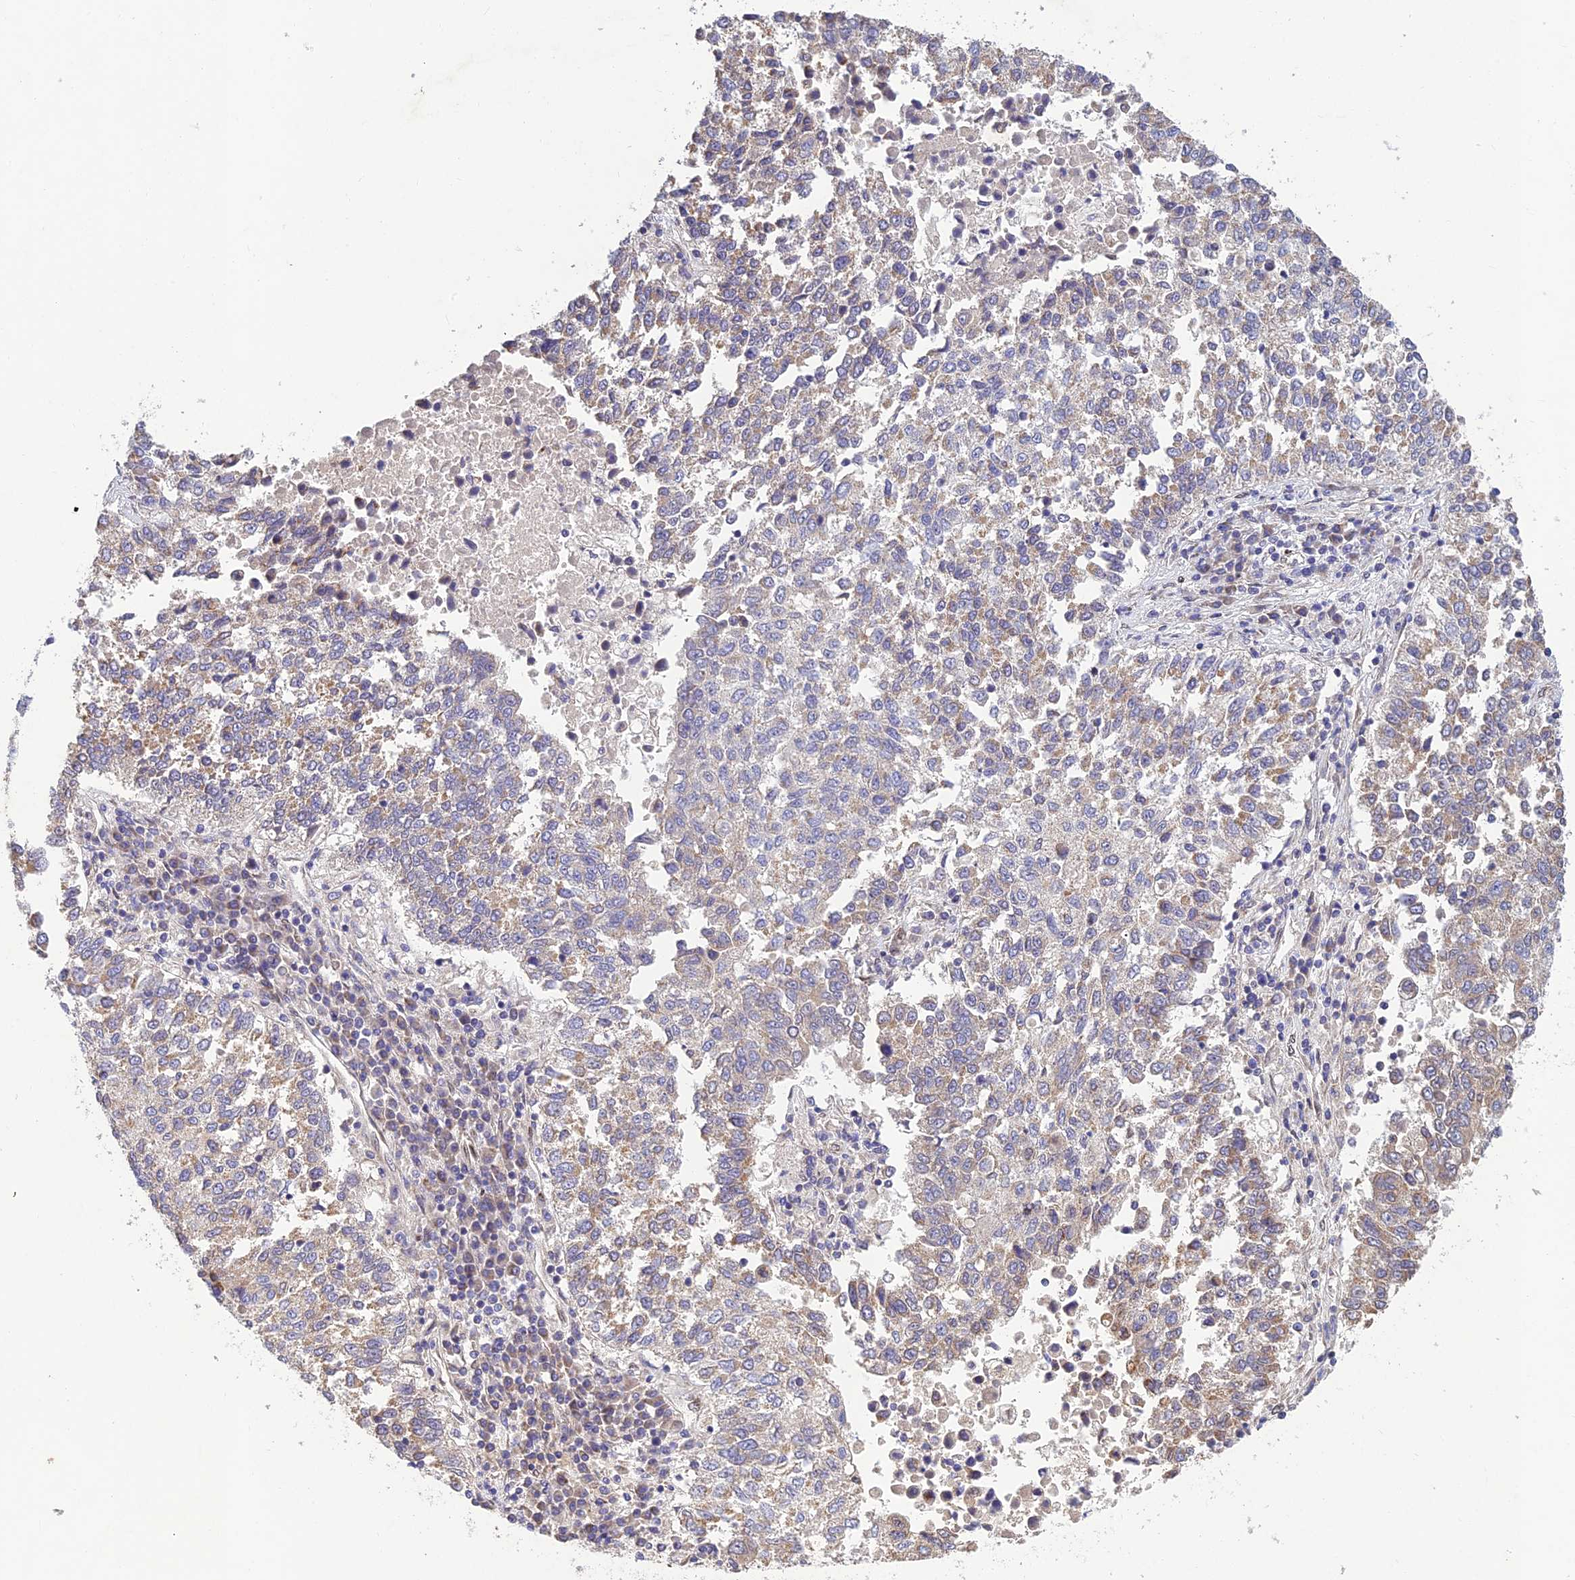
{"staining": {"intensity": "weak", "quantity": "25%-75%", "location": "cytoplasmic/membranous"}, "tissue": "lung cancer", "cell_type": "Tumor cells", "image_type": "cancer", "snomed": [{"axis": "morphology", "description": "Squamous cell carcinoma, NOS"}, {"axis": "topography", "description": "Lung"}], "caption": "The immunohistochemical stain labels weak cytoplasmic/membranous staining in tumor cells of lung squamous cell carcinoma tissue.", "gene": "MGAT2", "patient": {"sex": "male", "age": 73}}